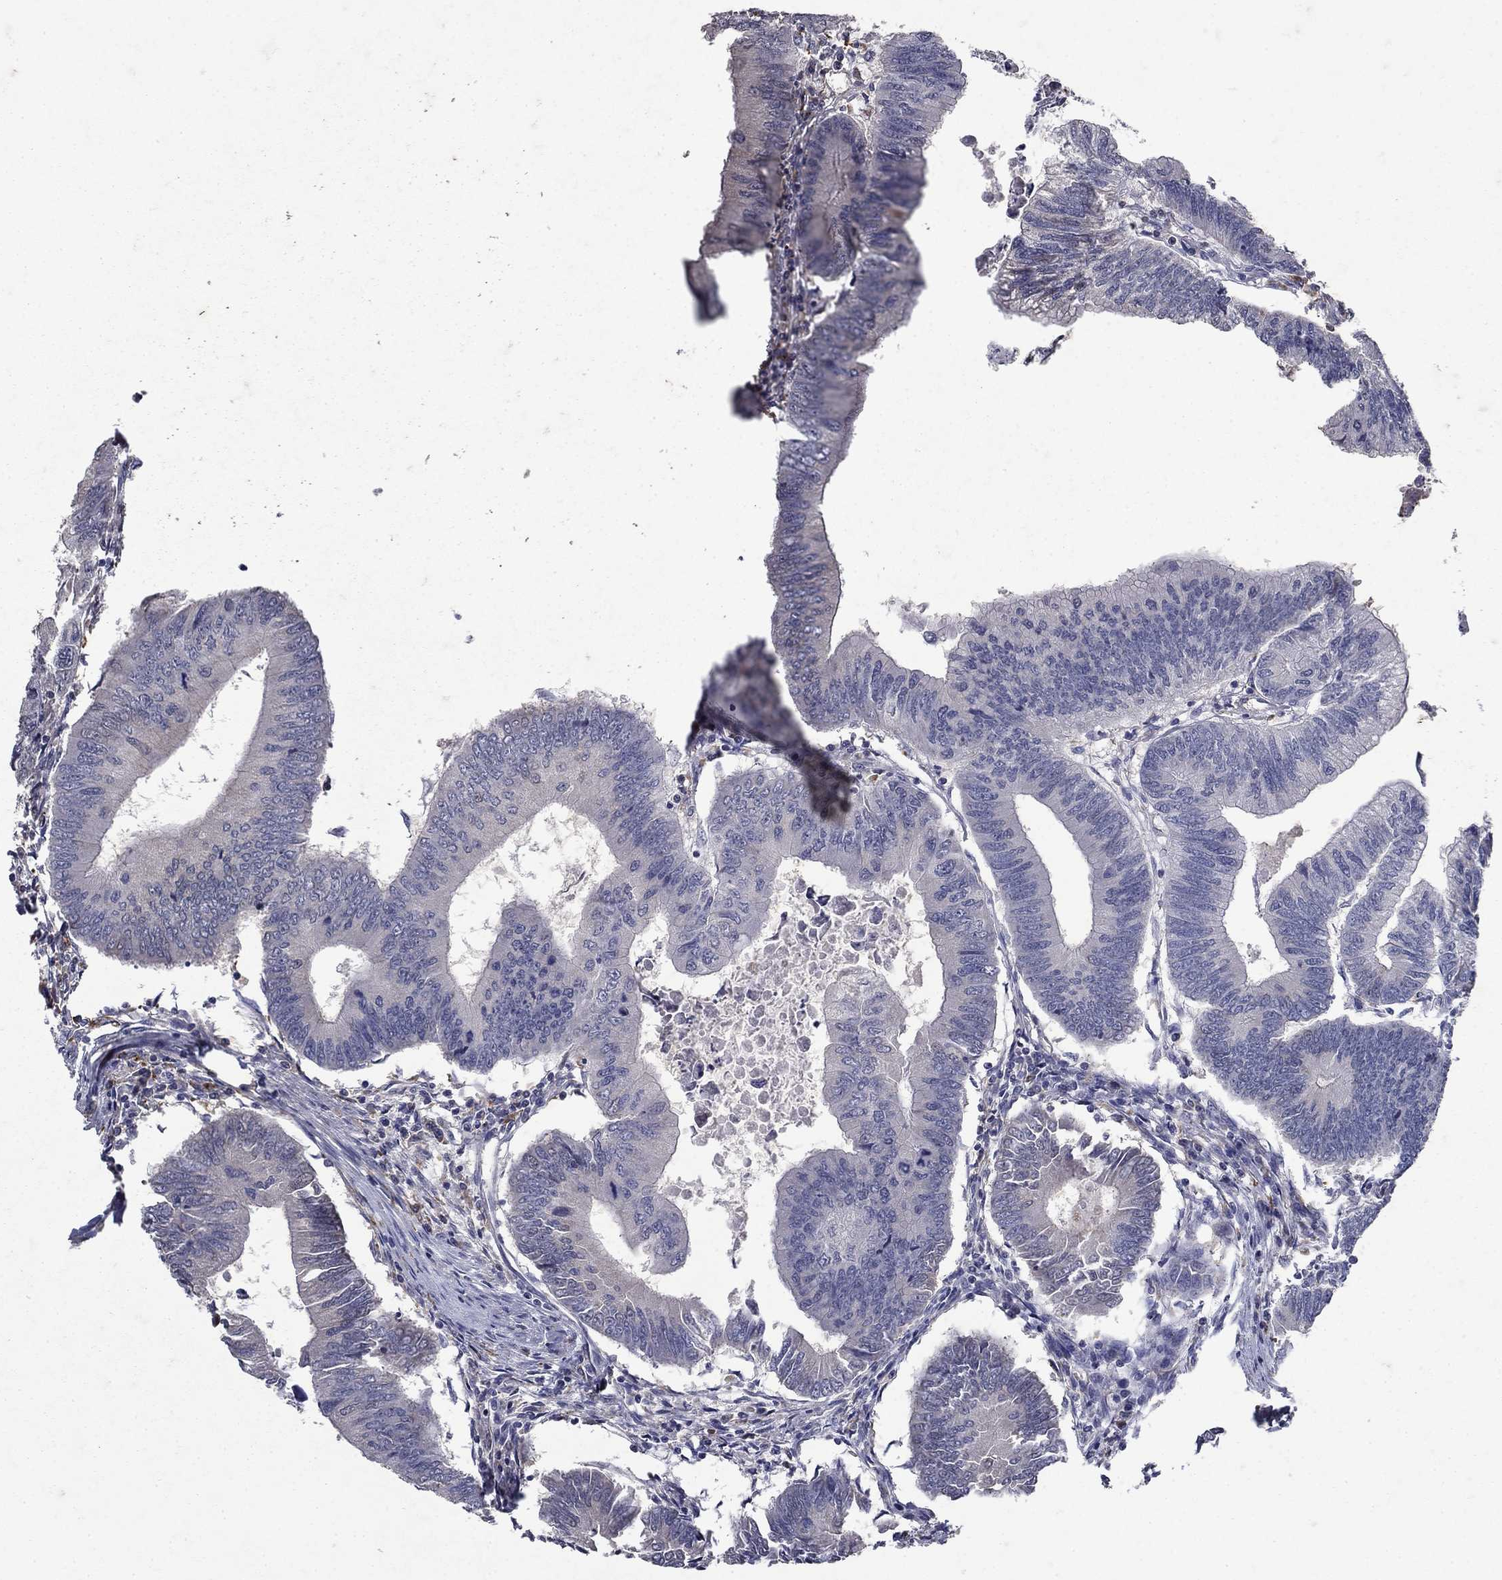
{"staining": {"intensity": "negative", "quantity": "none", "location": "none"}, "tissue": "colorectal cancer", "cell_type": "Tumor cells", "image_type": "cancer", "snomed": [{"axis": "morphology", "description": "Adenocarcinoma, NOS"}, {"axis": "topography", "description": "Colon"}], "caption": "Adenocarcinoma (colorectal) was stained to show a protein in brown. There is no significant expression in tumor cells.", "gene": "NPC2", "patient": {"sex": "male", "age": 53}}